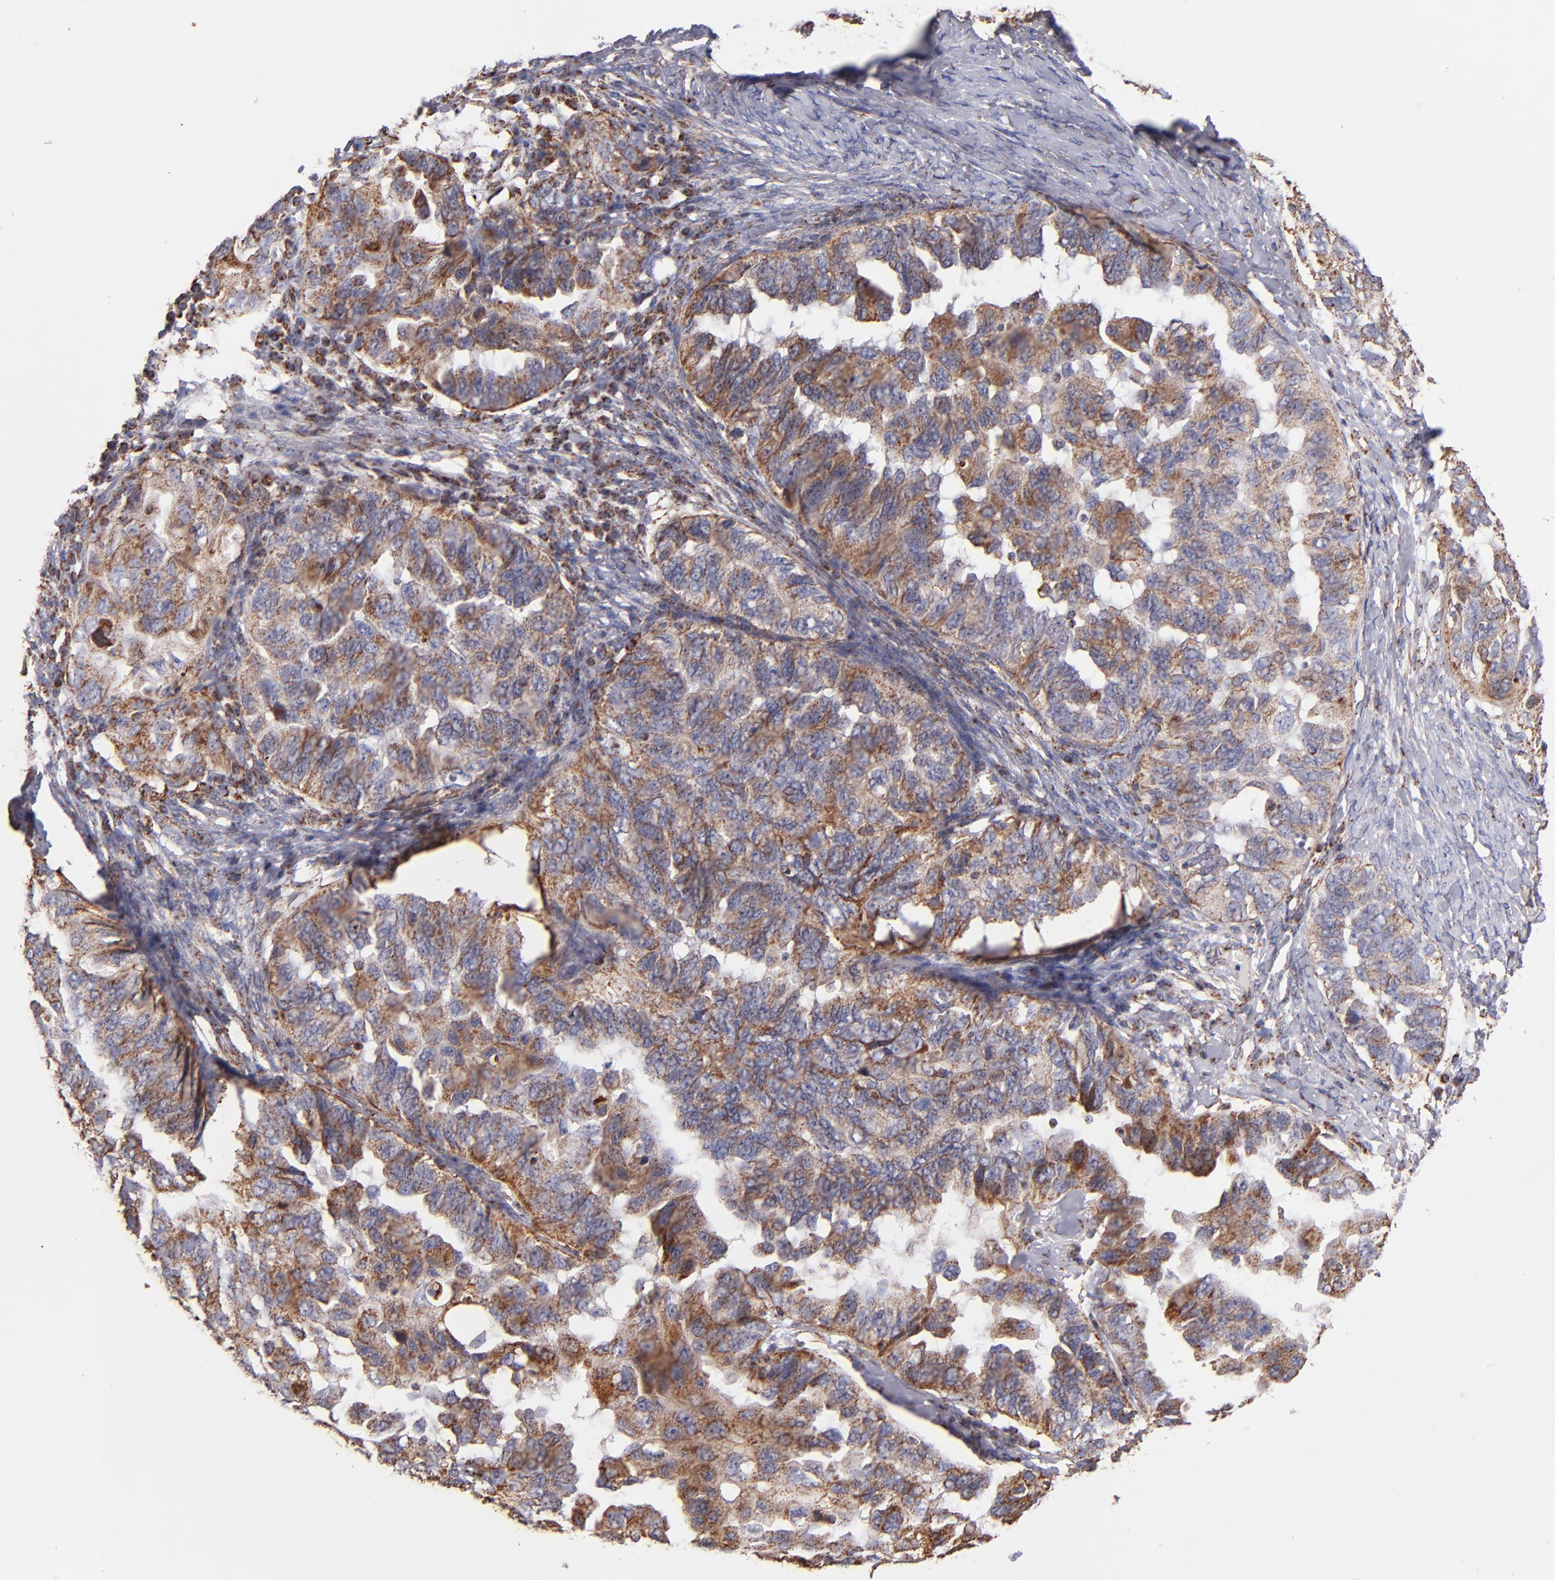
{"staining": {"intensity": "moderate", "quantity": ">75%", "location": "cytoplasmic/membranous"}, "tissue": "ovarian cancer", "cell_type": "Tumor cells", "image_type": "cancer", "snomed": [{"axis": "morphology", "description": "Cystadenocarcinoma, serous, NOS"}, {"axis": "topography", "description": "Ovary"}], "caption": "This image displays IHC staining of human ovarian cancer, with medium moderate cytoplasmic/membranous expression in approximately >75% of tumor cells.", "gene": "DLST", "patient": {"sex": "female", "age": 82}}